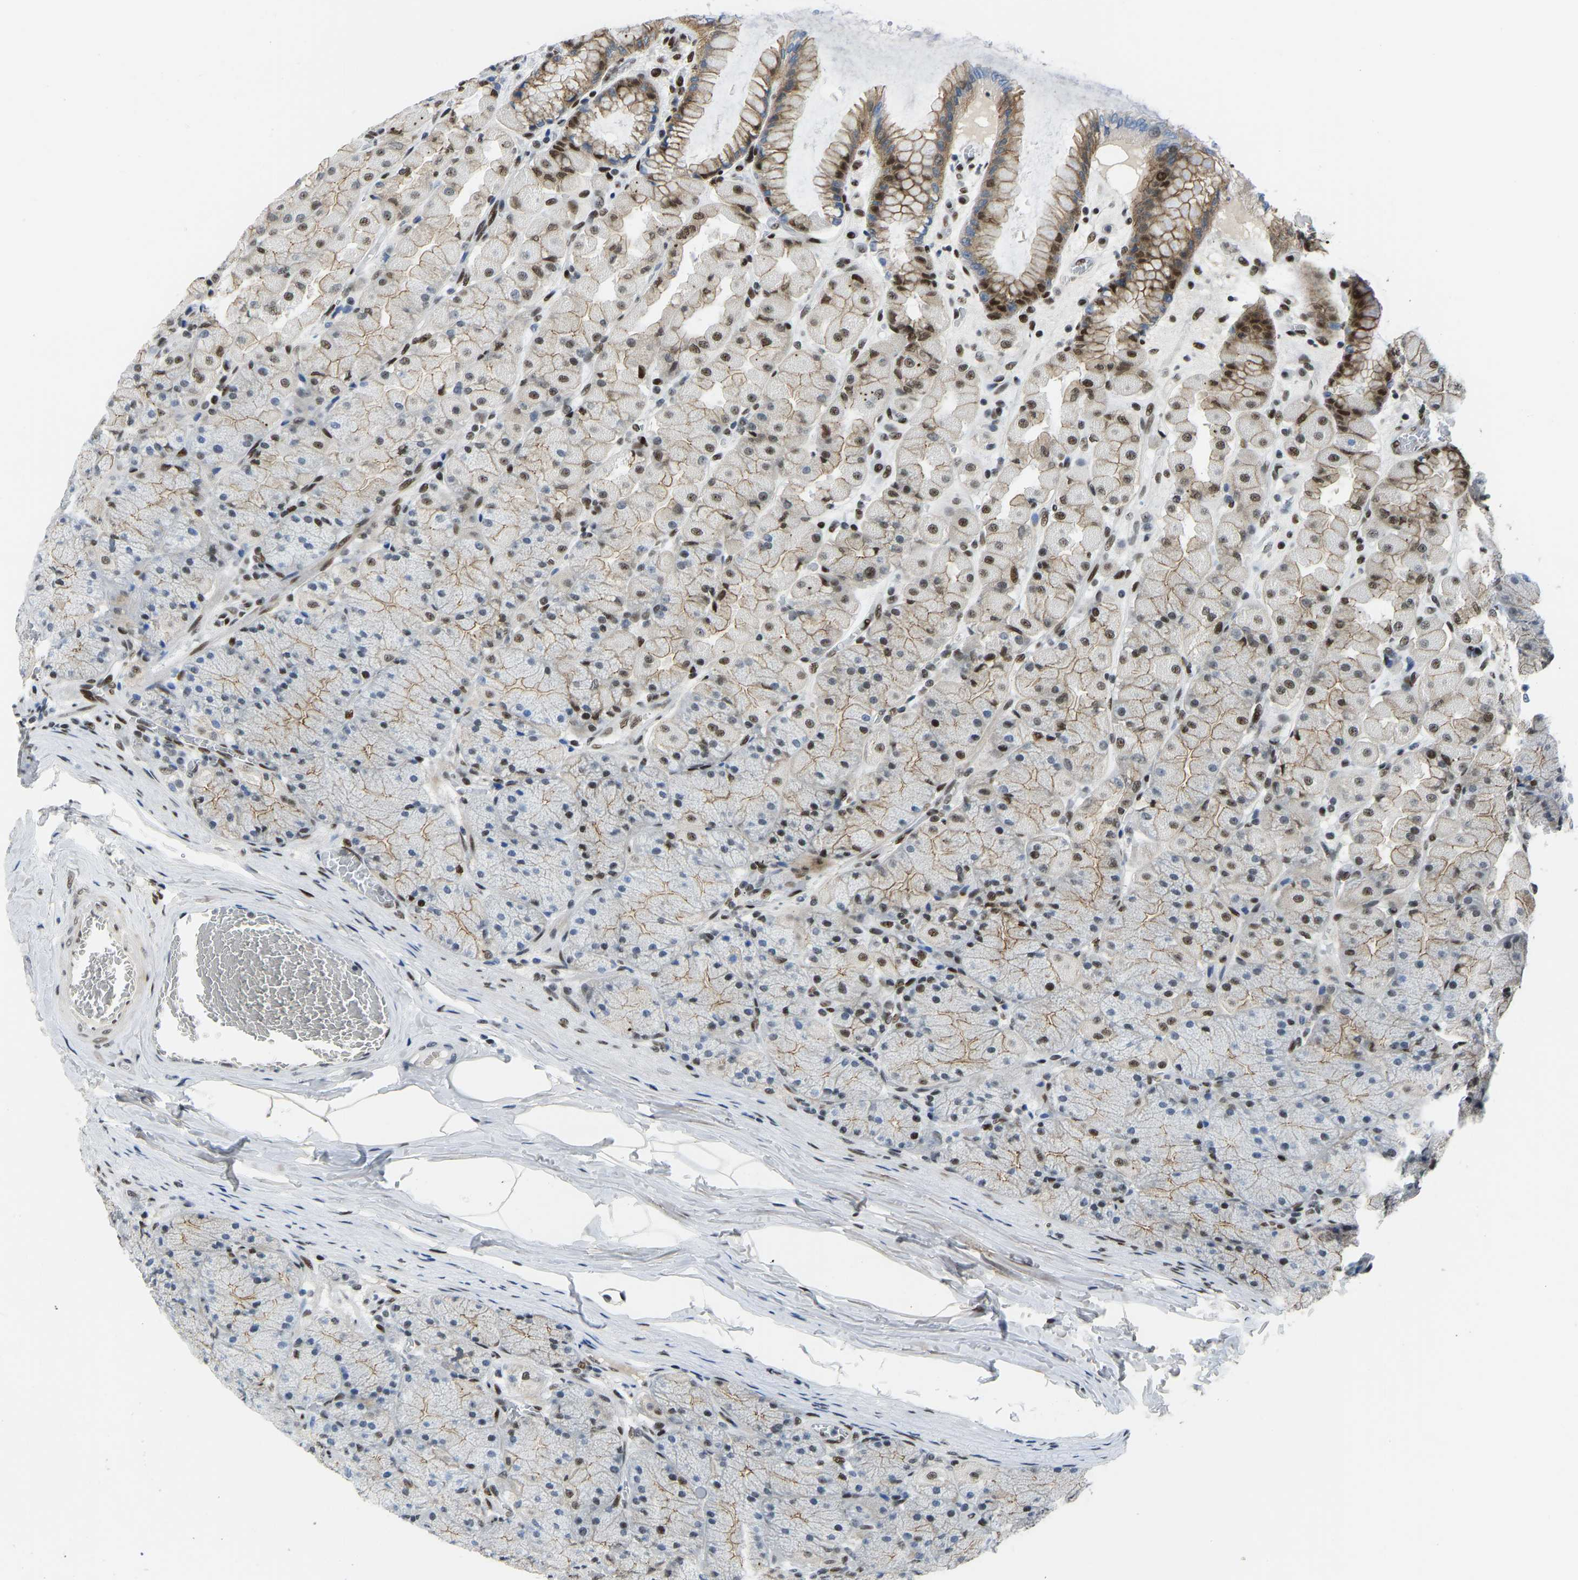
{"staining": {"intensity": "moderate", "quantity": "25%-75%", "location": "cytoplasmic/membranous,nuclear"}, "tissue": "stomach", "cell_type": "Glandular cells", "image_type": "normal", "snomed": [{"axis": "morphology", "description": "Normal tissue, NOS"}, {"axis": "topography", "description": "Stomach, upper"}], "caption": "This micrograph demonstrates benign stomach stained with immunohistochemistry to label a protein in brown. The cytoplasmic/membranous,nuclear of glandular cells show moderate positivity for the protein. Nuclei are counter-stained blue.", "gene": "FOXK1", "patient": {"sex": "female", "age": 56}}